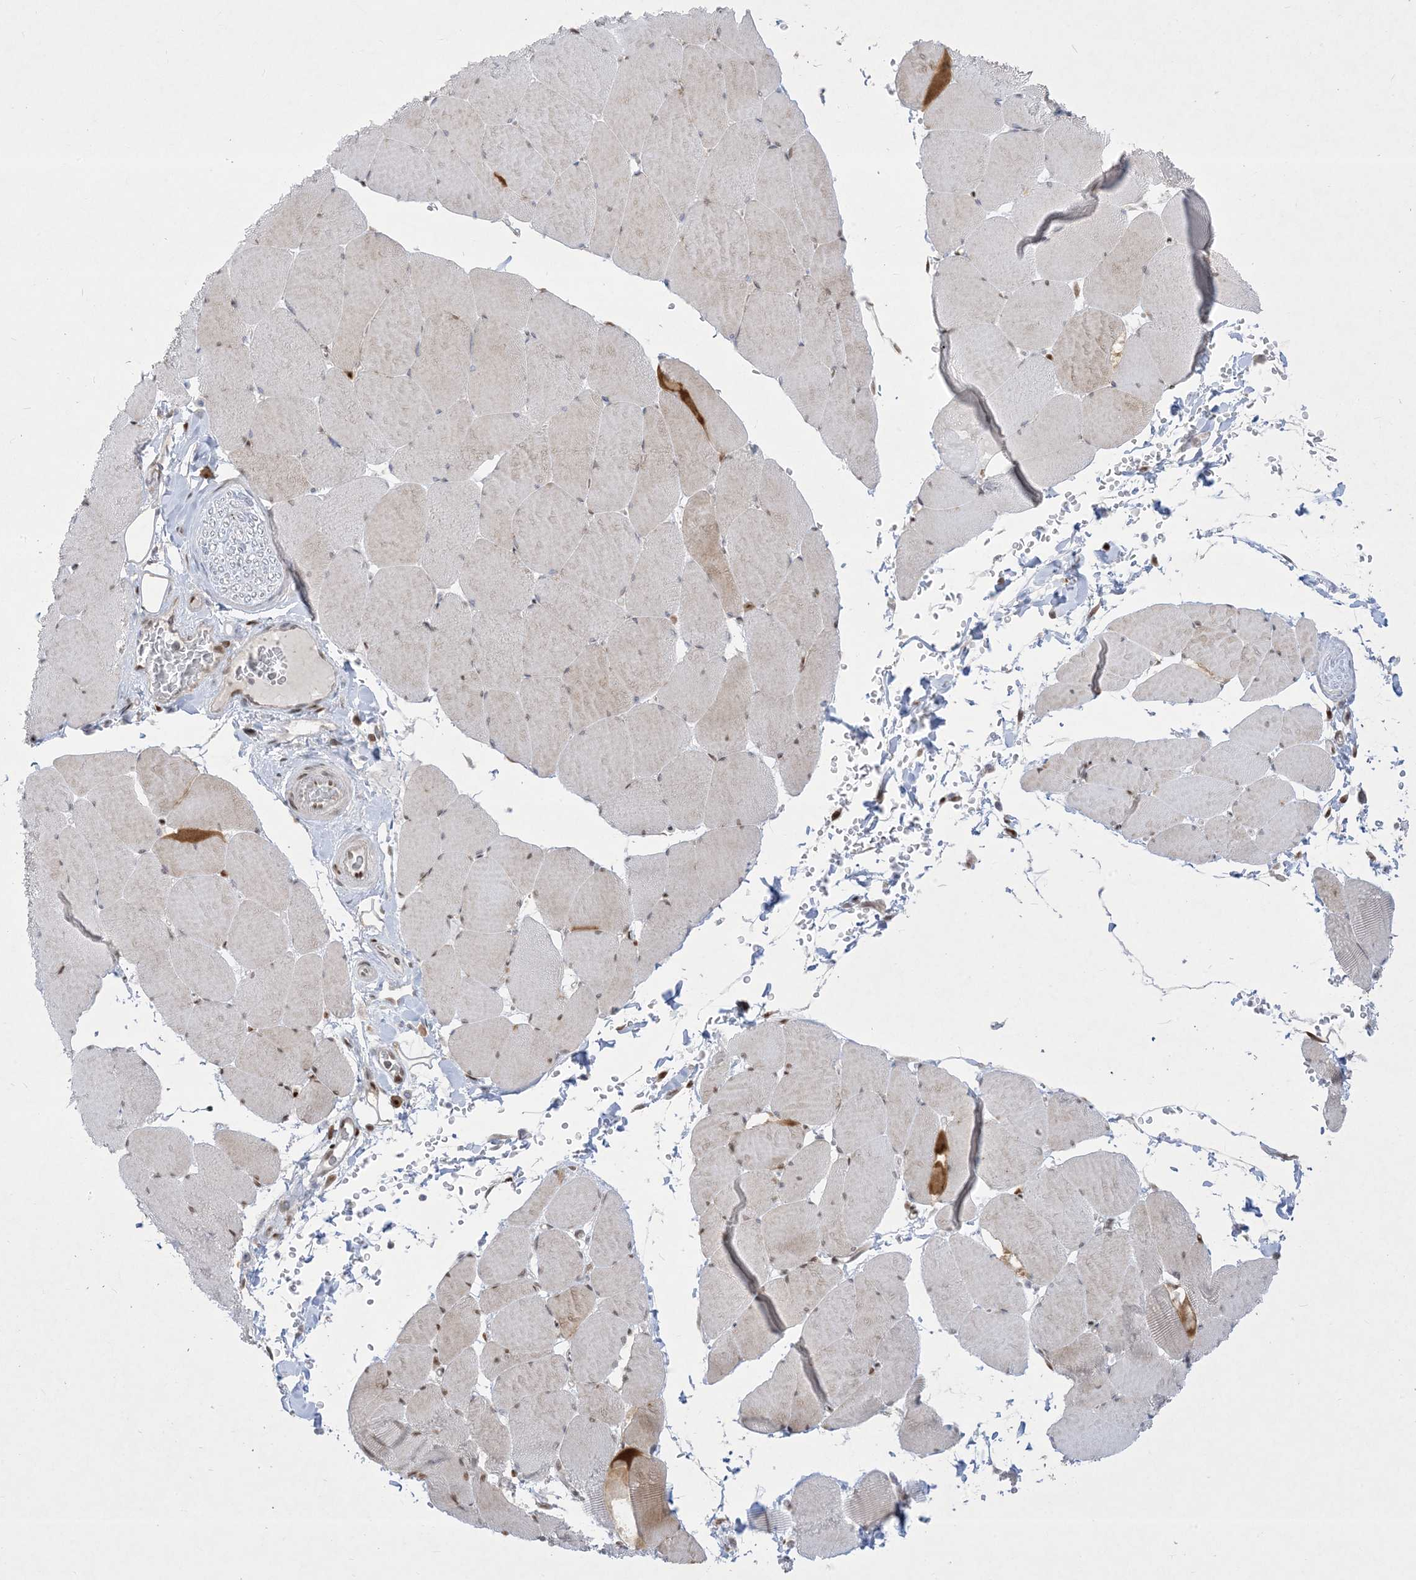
{"staining": {"intensity": "weak", "quantity": "<25%", "location": "cytoplasmic/membranous"}, "tissue": "skeletal muscle", "cell_type": "Myocytes", "image_type": "normal", "snomed": [{"axis": "morphology", "description": "Normal tissue, NOS"}, {"axis": "topography", "description": "Skeletal muscle"}, {"axis": "topography", "description": "Head-Neck"}], "caption": "IHC histopathology image of unremarkable skeletal muscle: human skeletal muscle stained with DAB (3,3'-diaminobenzidine) exhibits no significant protein expression in myocytes.", "gene": "BHLHE40", "patient": {"sex": "male", "age": 66}}